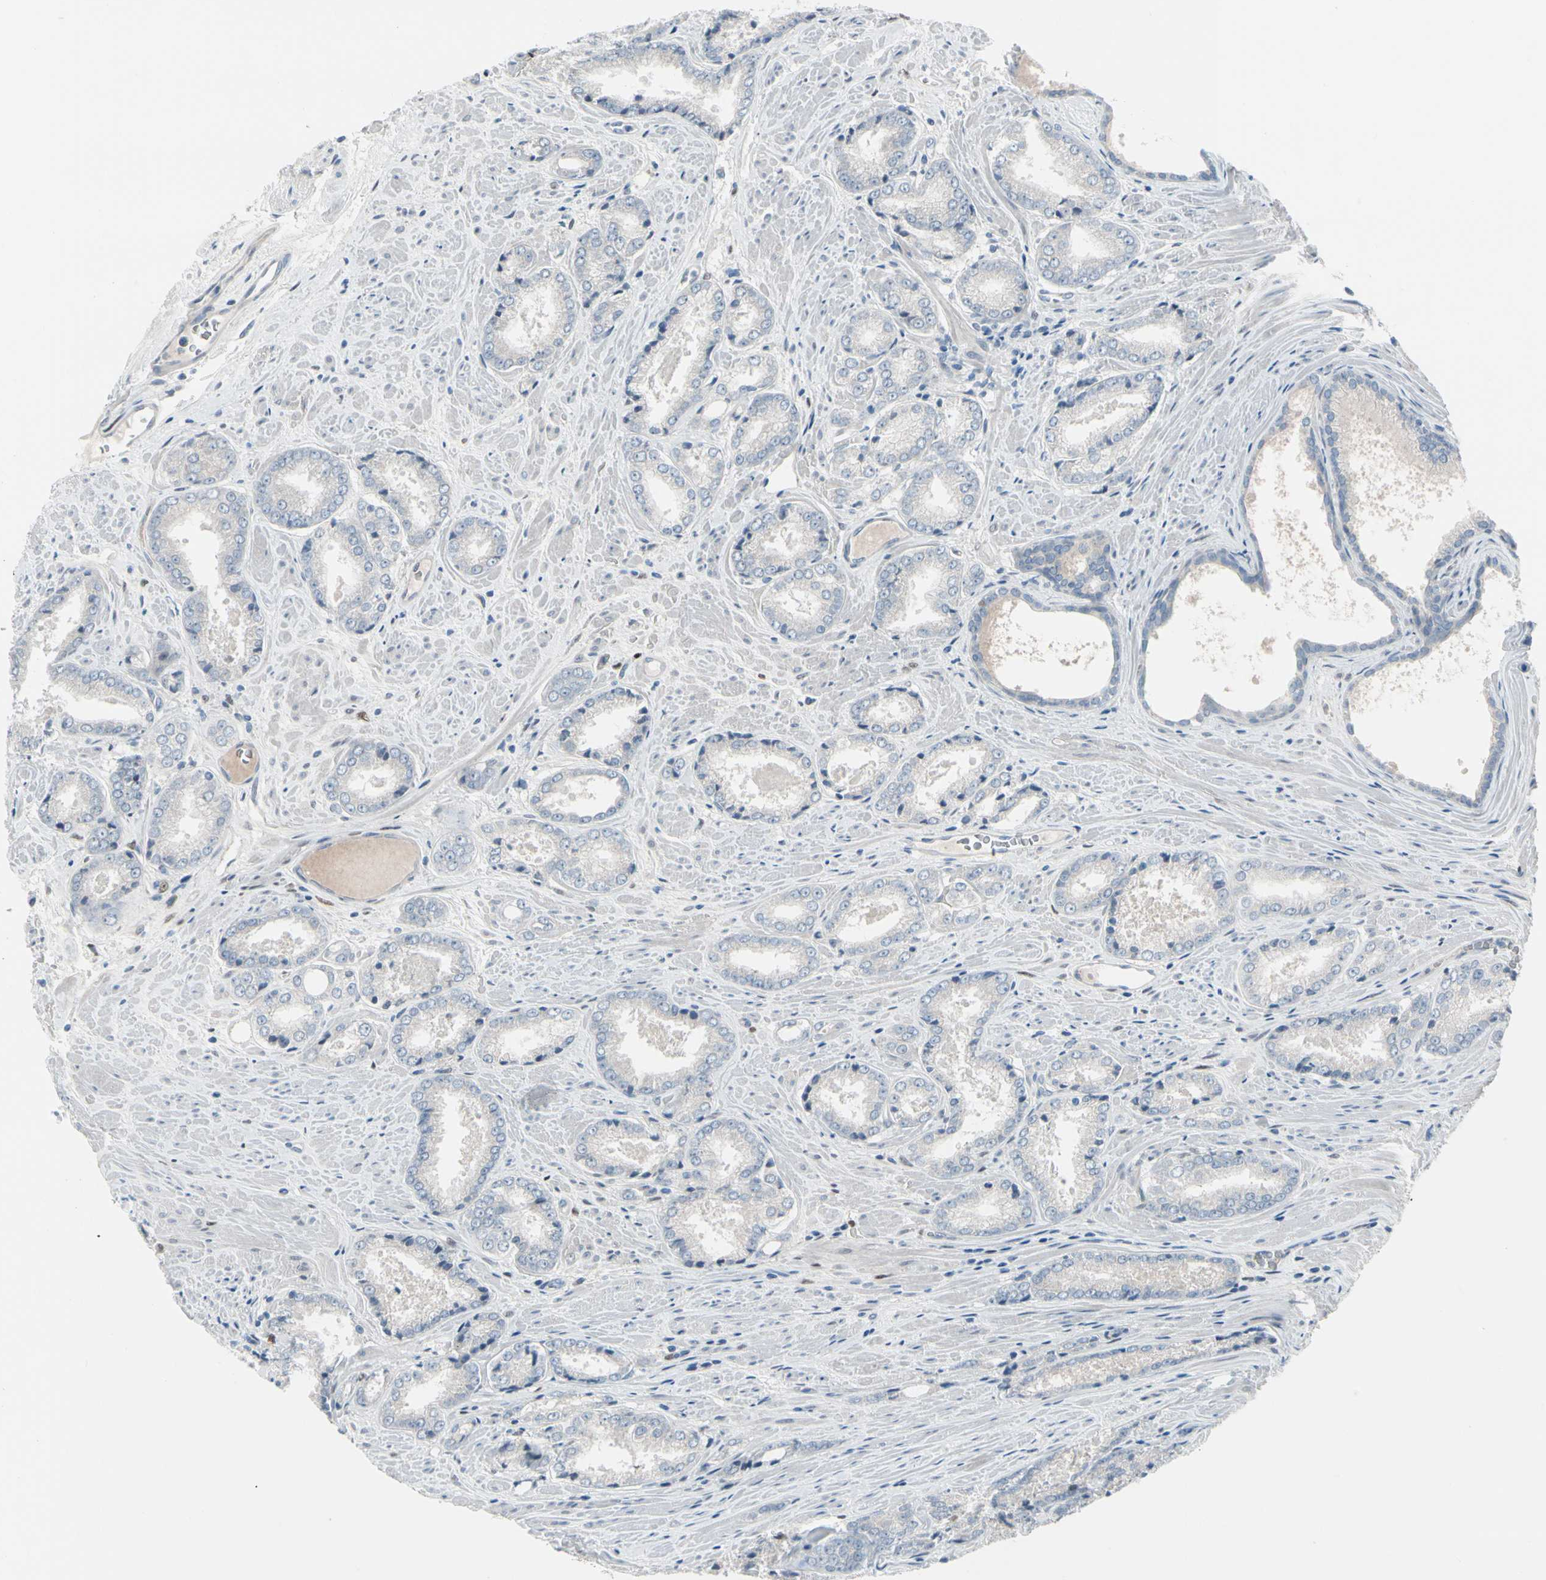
{"staining": {"intensity": "negative", "quantity": "none", "location": "none"}, "tissue": "prostate cancer", "cell_type": "Tumor cells", "image_type": "cancer", "snomed": [{"axis": "morphology", "description": "Adenocarcinoma, Low grade"}, {"axis": "topography", "description": "Prostate"}], "caption": "DAB (3,3'-diaminobenzidine) immunohistochemical staining of human prostate low-grade adenocarcinoma shows no significant expression in tumor cells.", "gene": "PGR", "patient": {"sex": "male", "age": 64}}